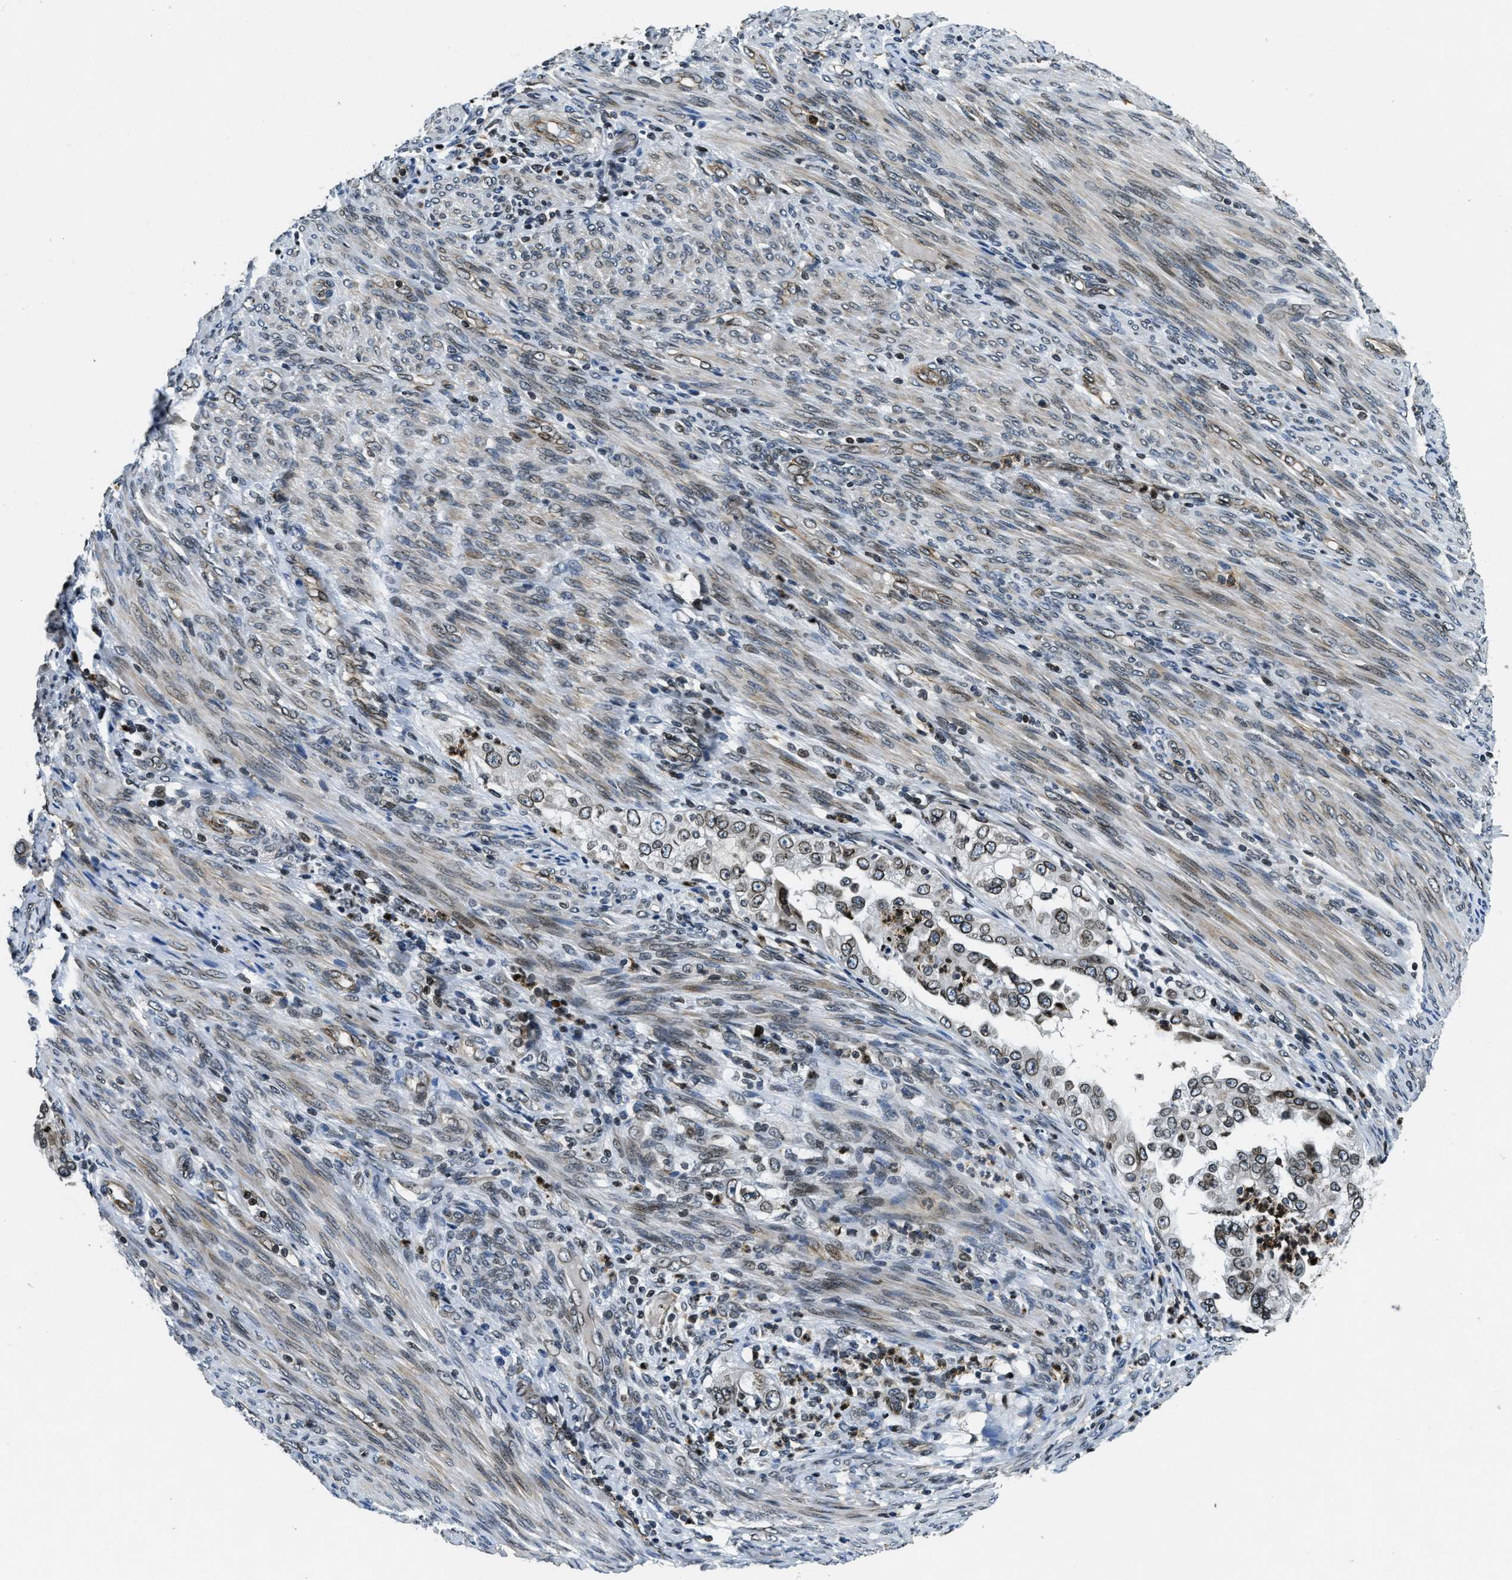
{"staining": {"intensity": "moderate", "quantity": ">75%", "location": "cytoplasmic/membranous,nuclear"}, "tissue": "endometrial cancer", "cell_type": "Tumor cells", "image_type": "cancer", "snomed": [{"axis": "morphology", "description": "Adenocarcinoma, NOS"}, {"axis": "topography", "description": "Endometrium"}], "caption": "A histopathology image showing moderate cytoplasmic/membranous and nuclear expression in approximately >75% of tumor cells in endometrial cancer, as visualized by brown immunohistochemical staining.", "gene": "ZC3HC1", "patient": {"sex": "female", "age": 85}}